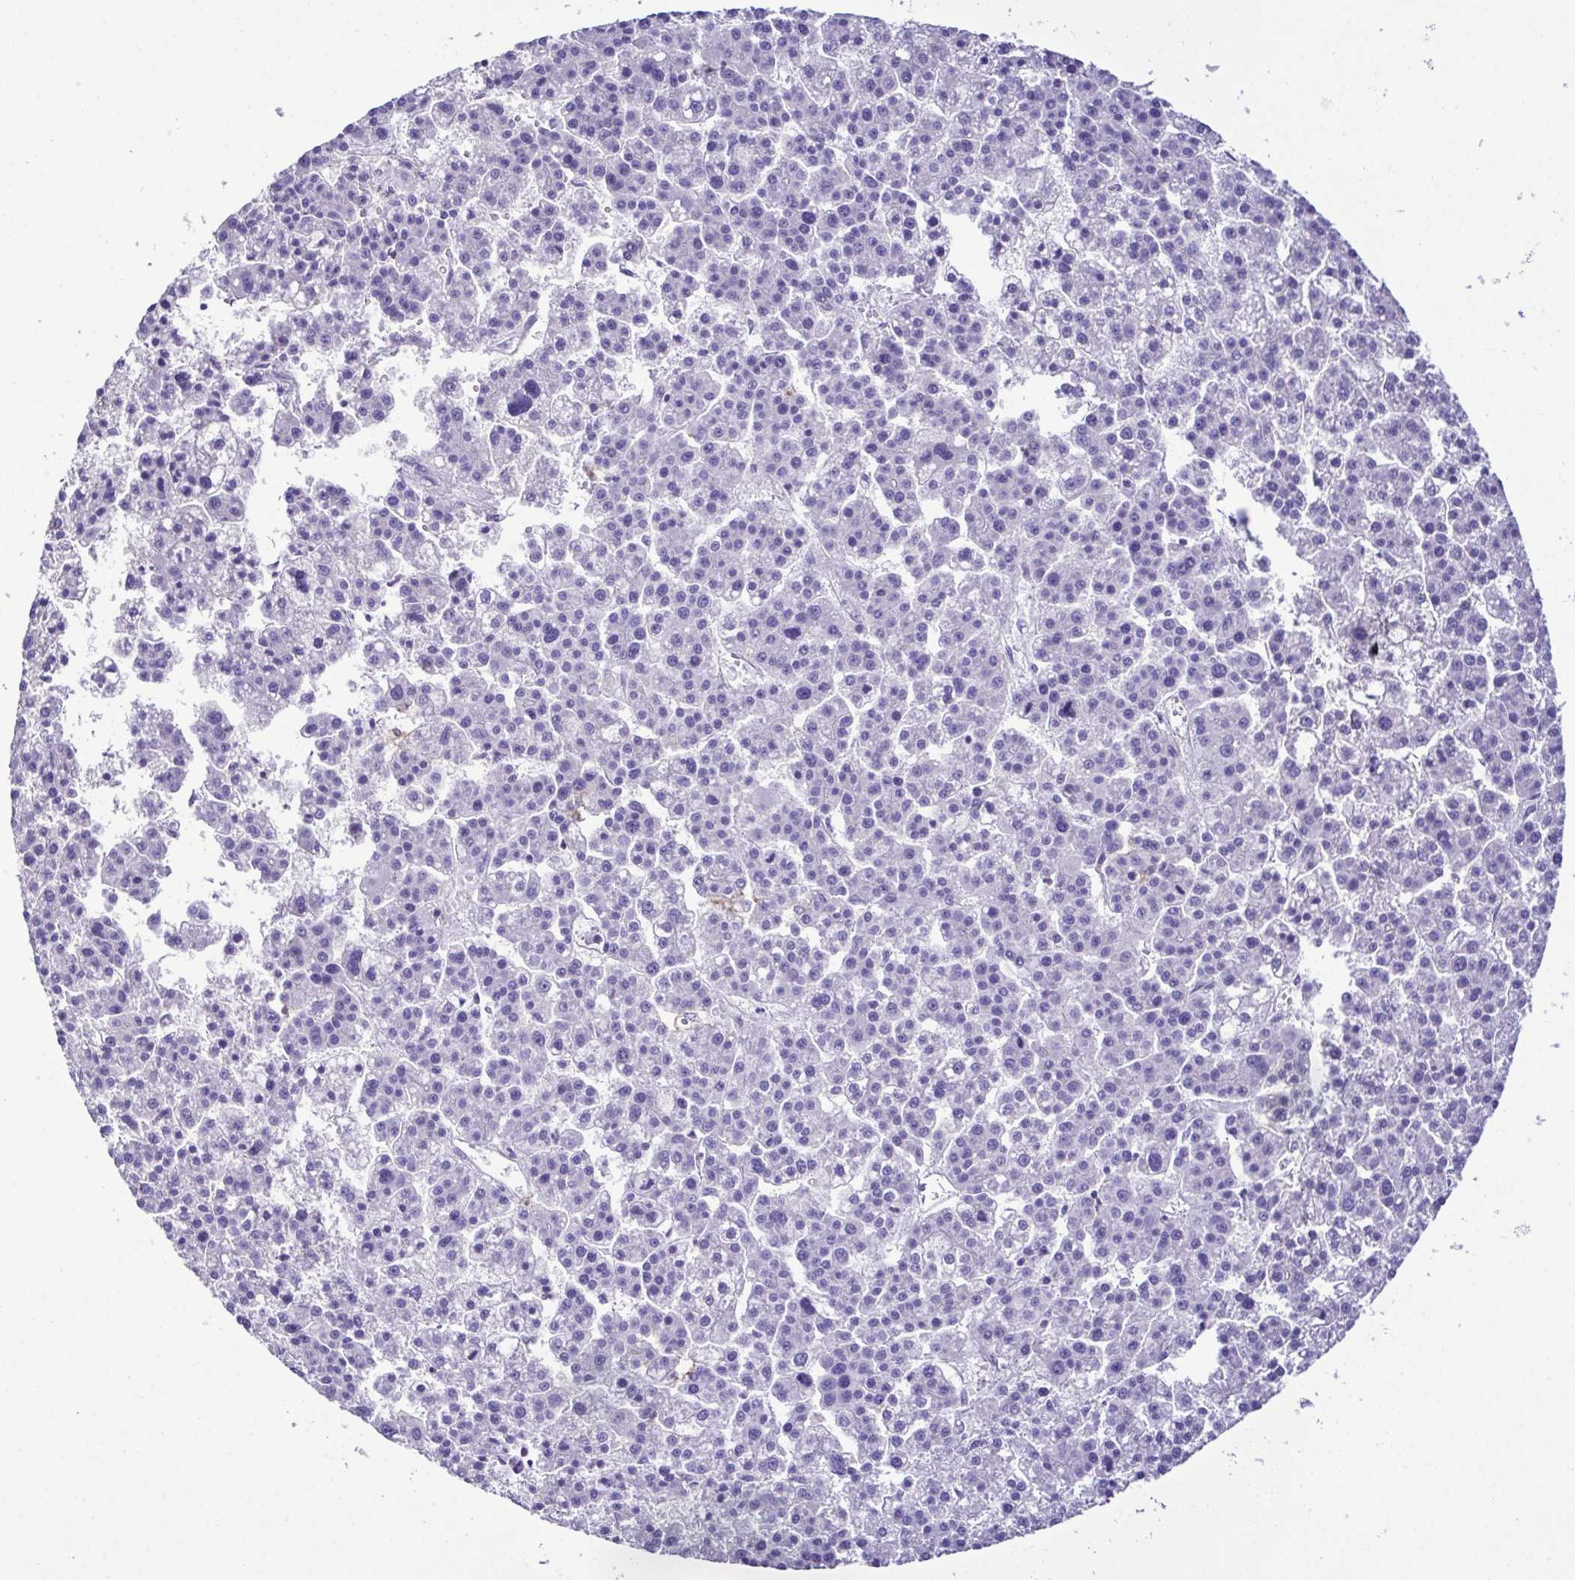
{"staining": {"intensity": "negative", "quantity": "none", "location": "none"}, "tissue": "liver cancer", "cell_type": "Tumor cells", "image_type": "cancer", "snomed": [{"axis": "morphology", "description": "Carcinoma, Hepatocellular, NOS"}, {"axis": "topography", "description": "Liver"}], "caption": "Liver hepatocellular carcinoma stained for a protein using immunohistochemistry shows no positivity tumor cells.", "gene": "MARCO", "patient": {"sex": "female", "age": 58}}